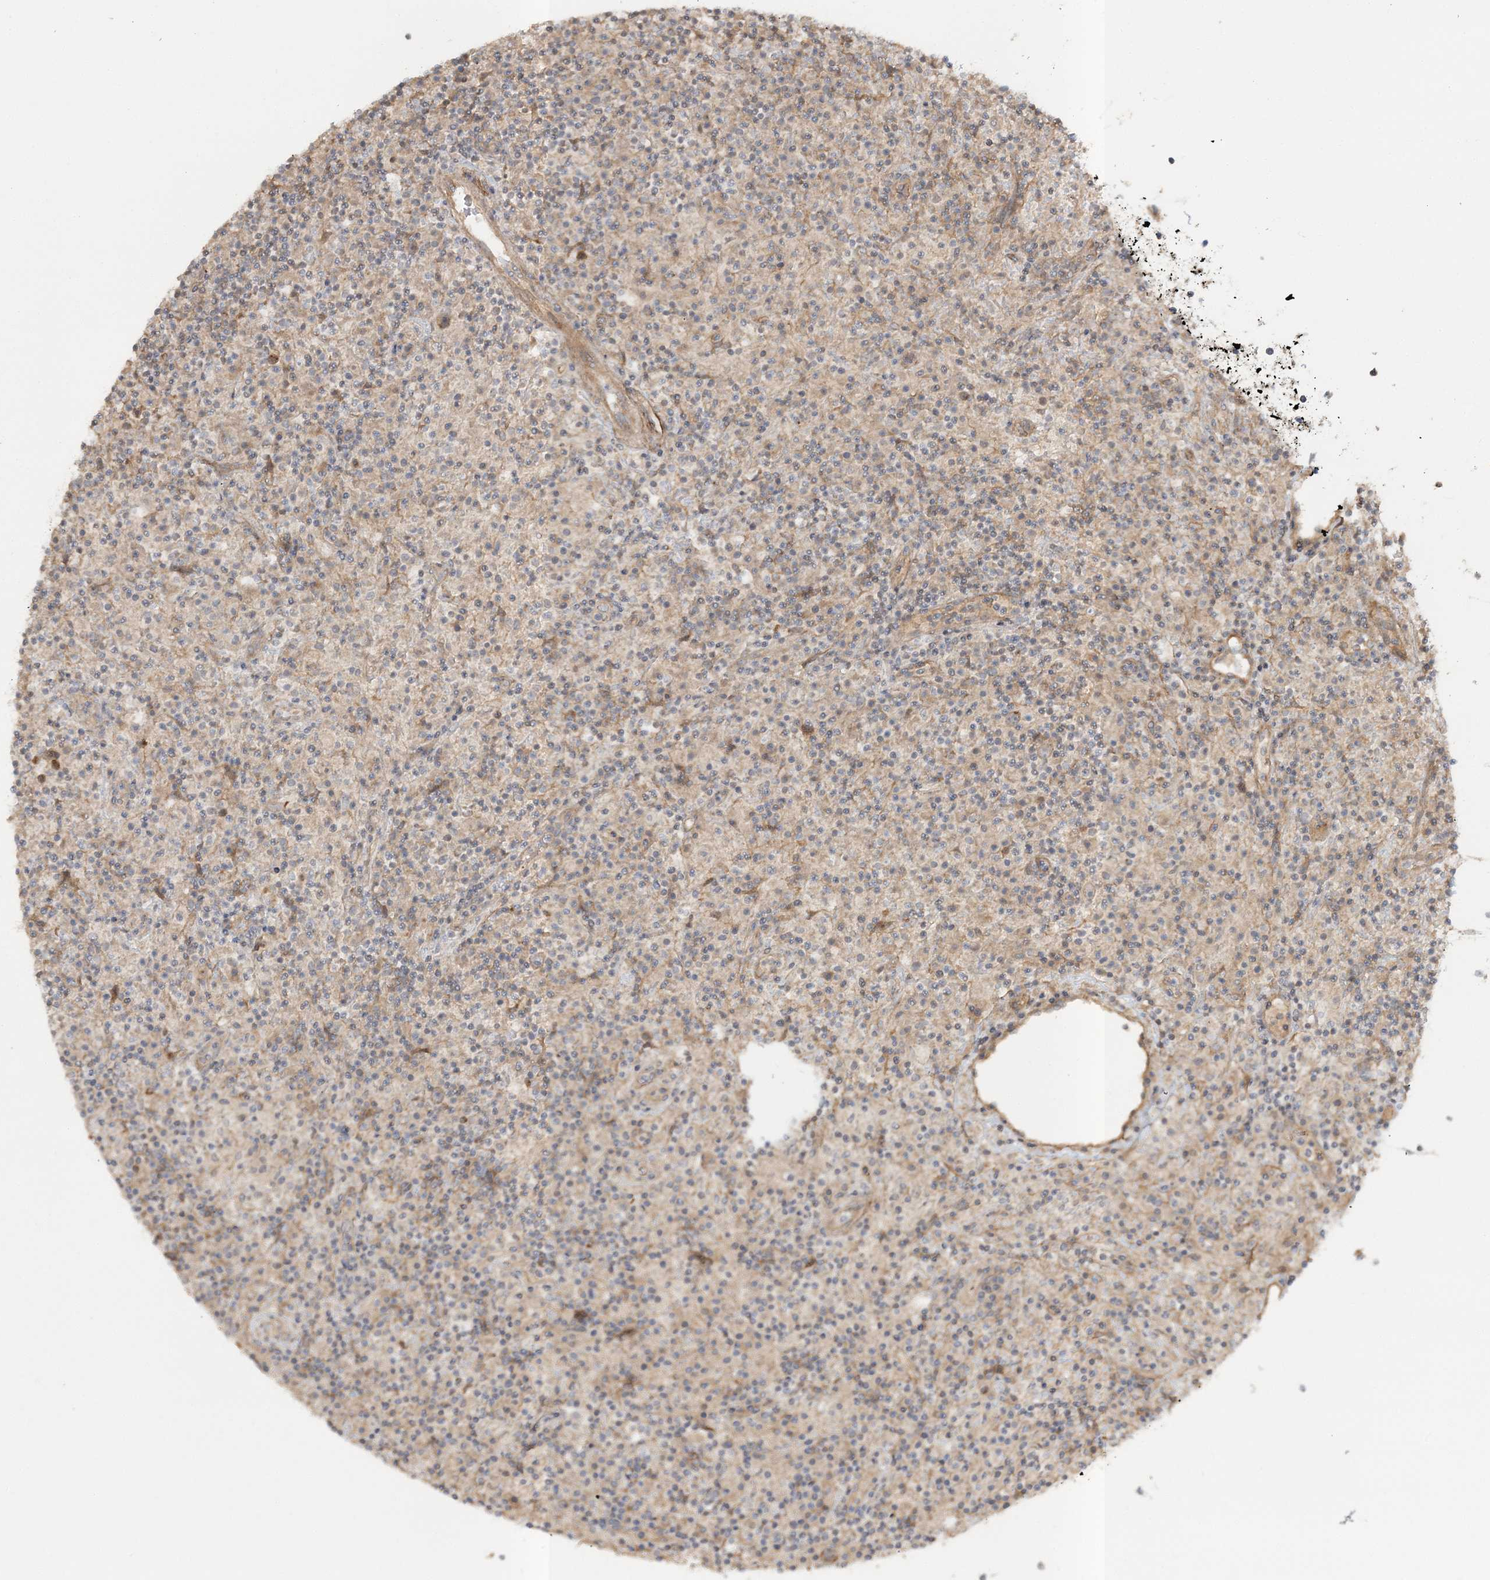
{"staining": {"intensity": "weak", "quantity": "25%-75%", "location": "cytoplasmic/membranous"}, "tissue": "lymphoma", "cell_type": "Tumor cells", "image_type": "cancer", "snomed": [{"axis": "morphology", "description": "Hodgkin's disease, NOS"}, {"axis": "topography", "description": "Lymph node"}], "caption": "The image displays staining of lymphoma, revealing weak cytoplasmic/membranous protein positivity (brown color) within tumor cells. The staining was performed using DAB (3,3'-diaminobenzidine) to visualize the protein expression in brown, while the nuclei were stained in blue with hematoxylin (Magnification: 20x).", "gene": "MOCS2", "patient": {"sex": "male", "age": 70}}